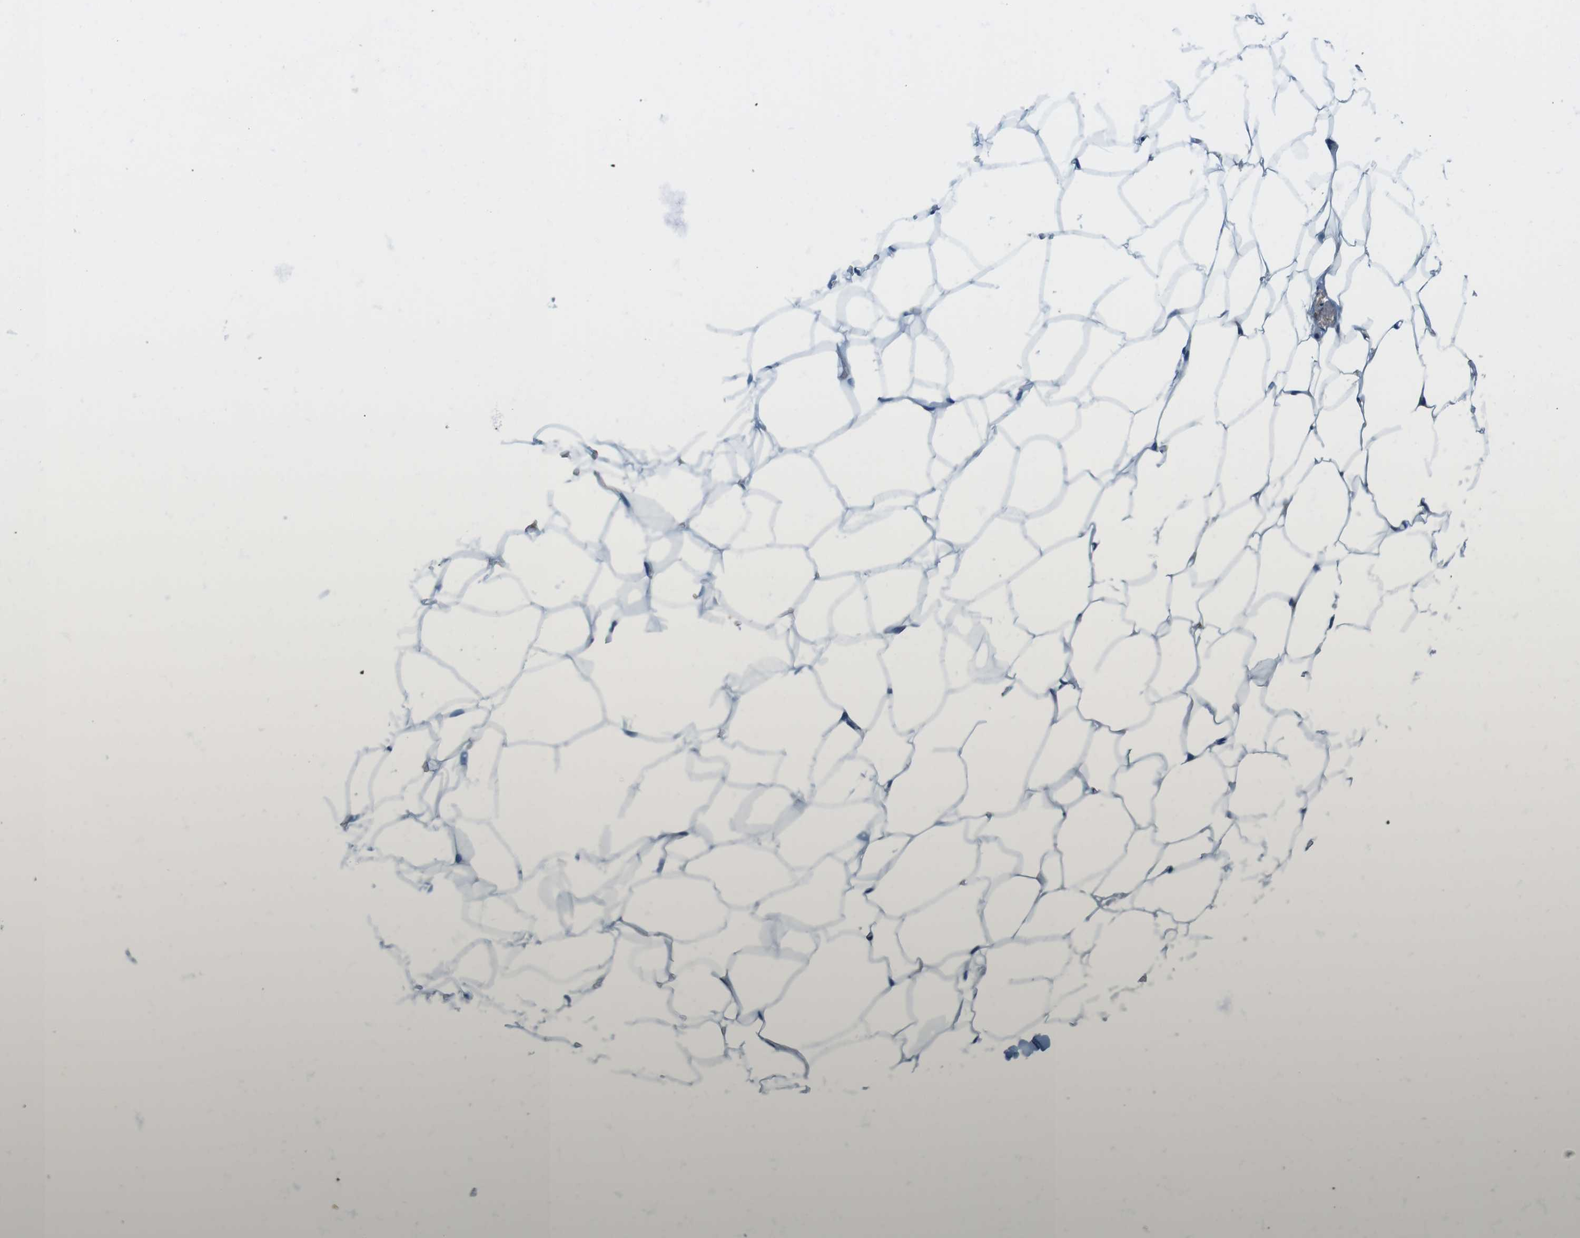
{"staining": {"intensity": "negative", "quantity": "none", "location": "none"}, "tissue": "adipose tissue", "cell_type": "Adipocytes", "image_type": "normal", "snomed": [{"axis": "morphology", "description": "Normal tissue, NOS"}, {"axis": "topography", "description": "Breast"}, {"axis": "topography", "description": "Adipose tissue"}], "caption": "A photomicrograph of human adipose tissue is negative for staining in adipocytes. (IHC, brightfield microscopy, high magnification).", "gene": "TFAP2C", "patient": {"sex": "female", "age": 25}}